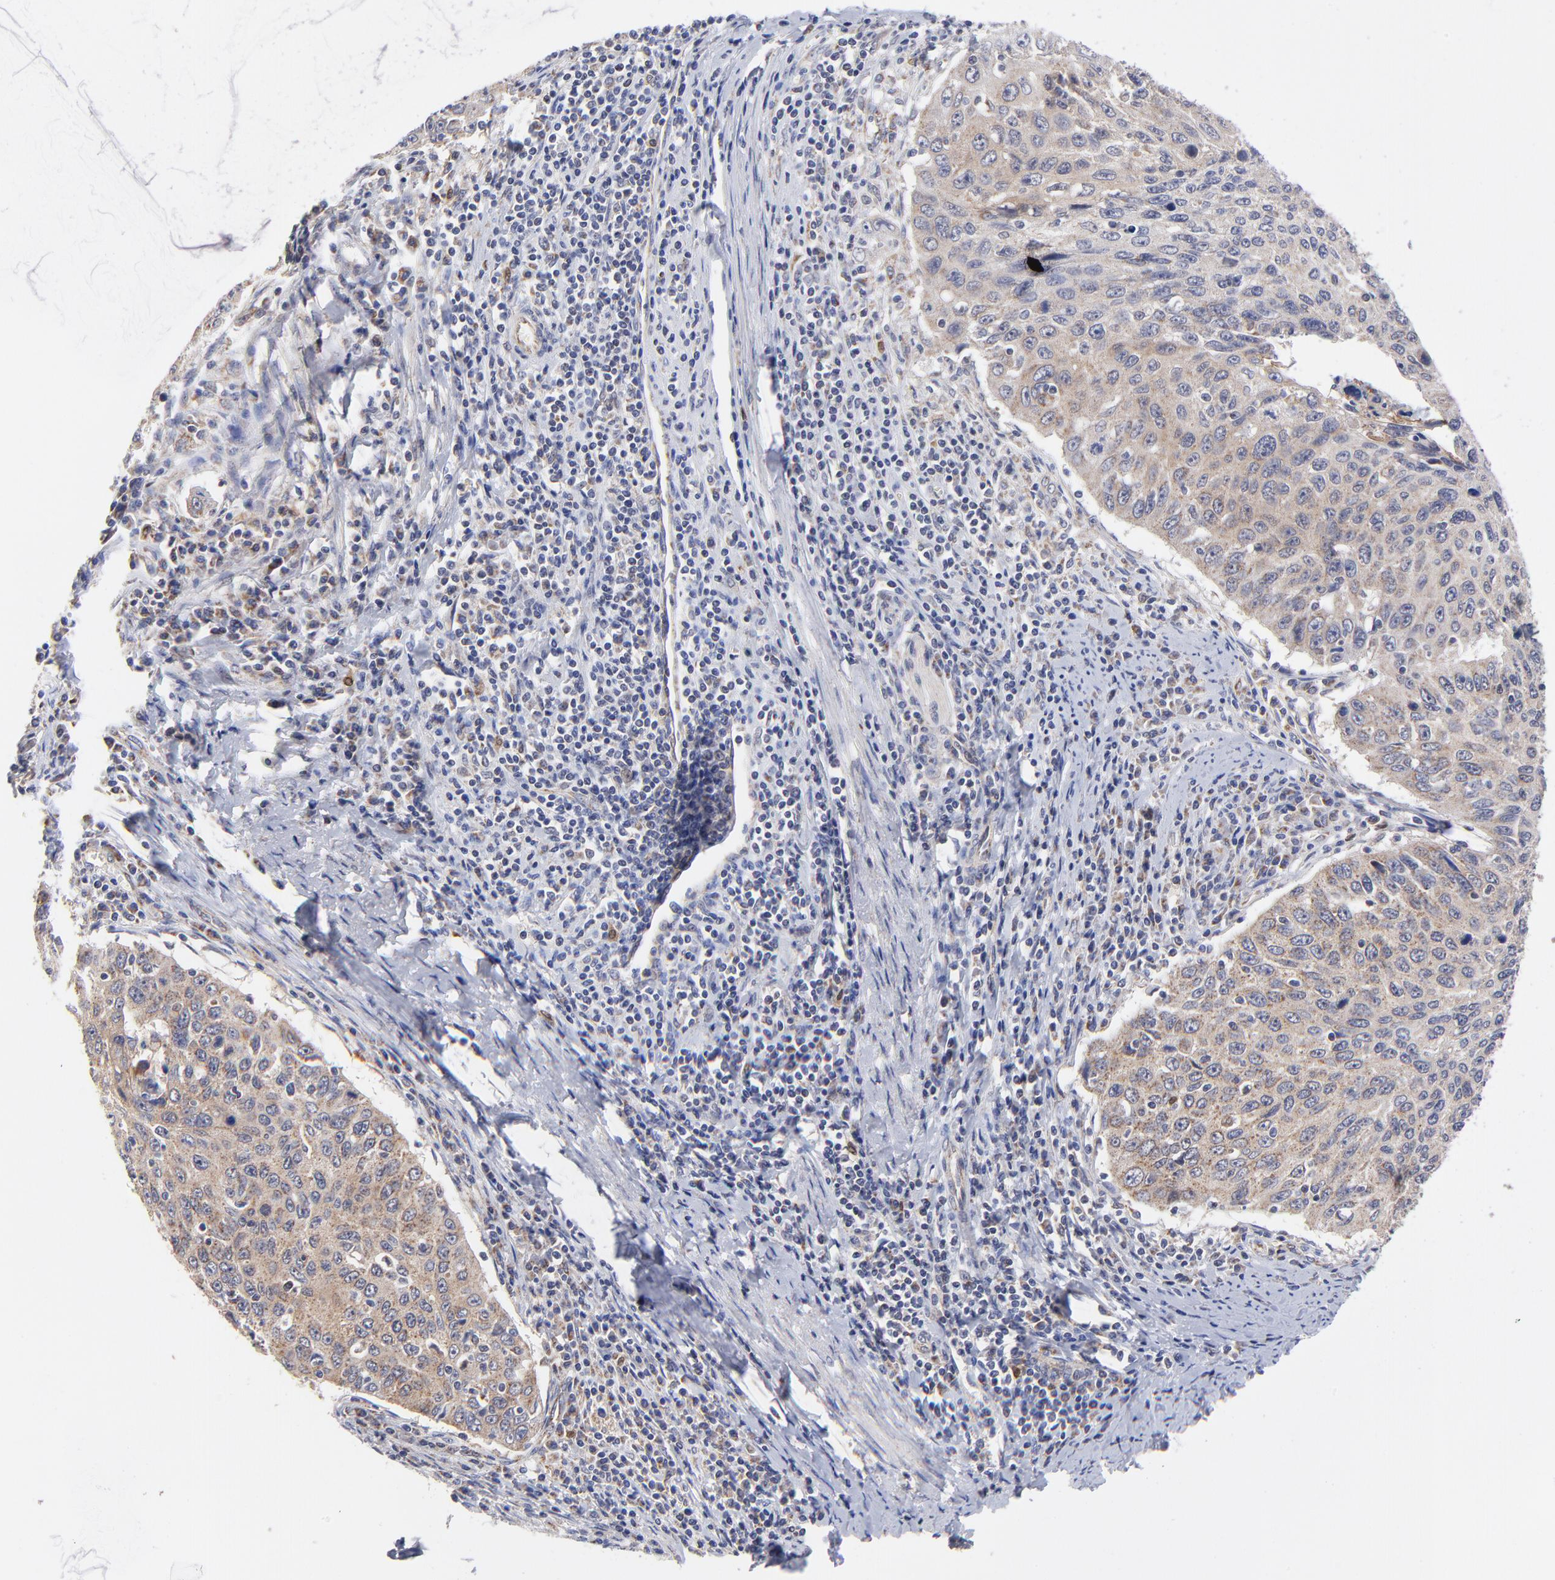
{"staining": {"intensity": "moderate", "quantity": ">75%", "location": "cytoplasmic/membranous"}, "tissue": "cervical cancer", "cell_type": "Tumor cells", "image_type": "cancer", "snomed": [{"axis": "morphology", "description": "Squamous cell carcinoma, NOS"}, {"axis": "topography", "description": "Cervix"}], "caption": "Immunohistochemistry staining of cervical cancer (squamous cell carcinoma), which shows medium levels of moderate cytoplasmic/membranous positivity in approximately >75% of tumor cells indicating moderate cytoplasmic/membranous protein expression. The staining was performed using DAB (brown) for protein detection and nuclei were counterstained in hematoxylin (blue).", "gene": "FBXL12", "patient": {"sex": "female", "age": 53}}